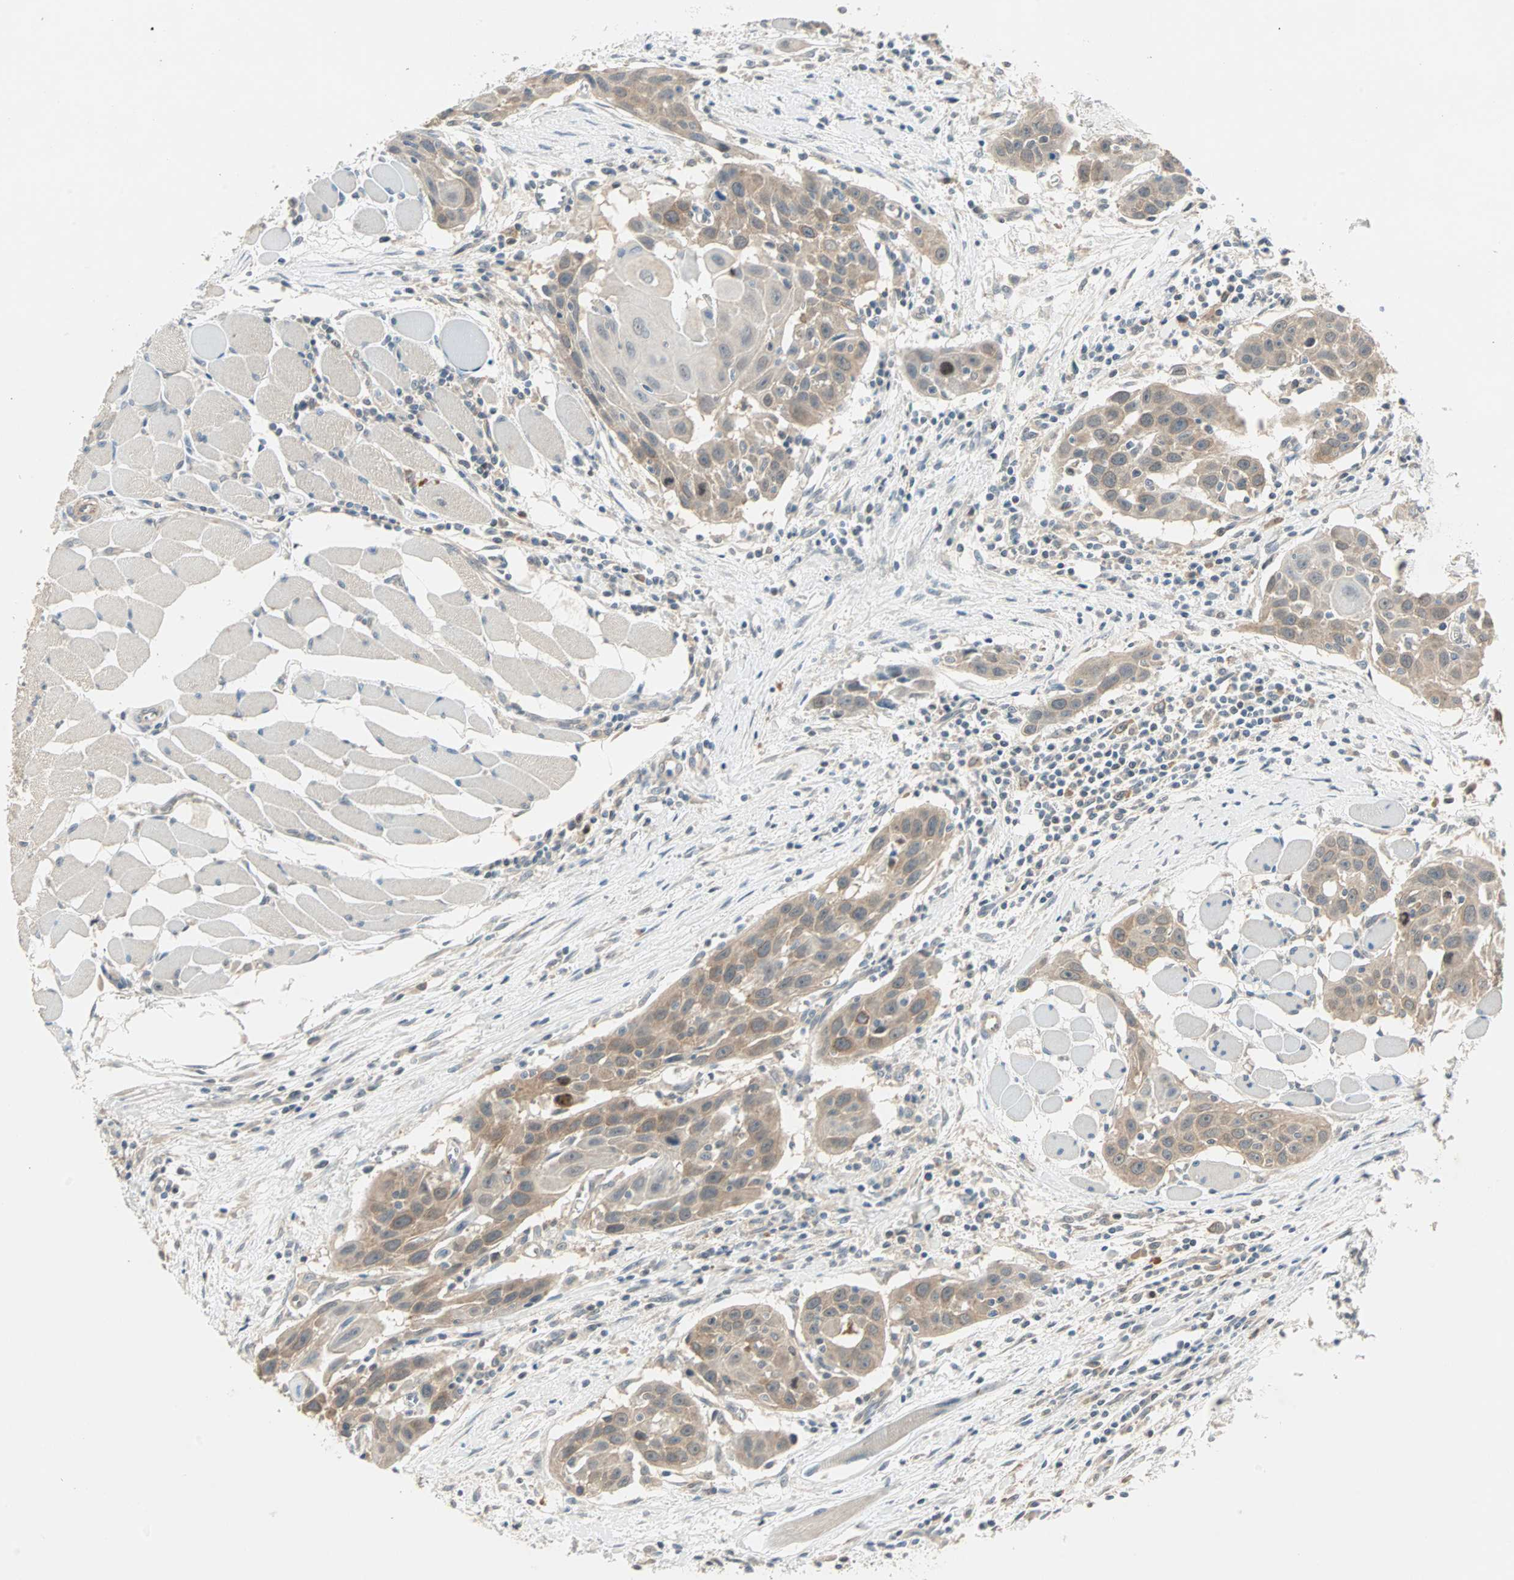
{"staining": {"intensity": "moderate", "quantity": ">75%", "location": "cytoplasmic/membranous"}, "tissue": "head and neck cancer", "cell_type": "Tumor cells", "image_type": "cancer", "snomed": [{"axis": "morphology", "description": "Squamous cell carcinoma, NOS"}, {"axis": "topography", "description": "Oral tissue"}, {"axis": "topography", "description": "Head-Neck"}], "caption": "Moderate cytoplasmic/membranous staining is appreciated in about >75% of tumor cells in squamous cell carcinoma (head and neck). The protein is shown in brown color, while the nuclei are stained blue.", "gene": "TTF2", "patient": {"sex": "female", "age": 50}}